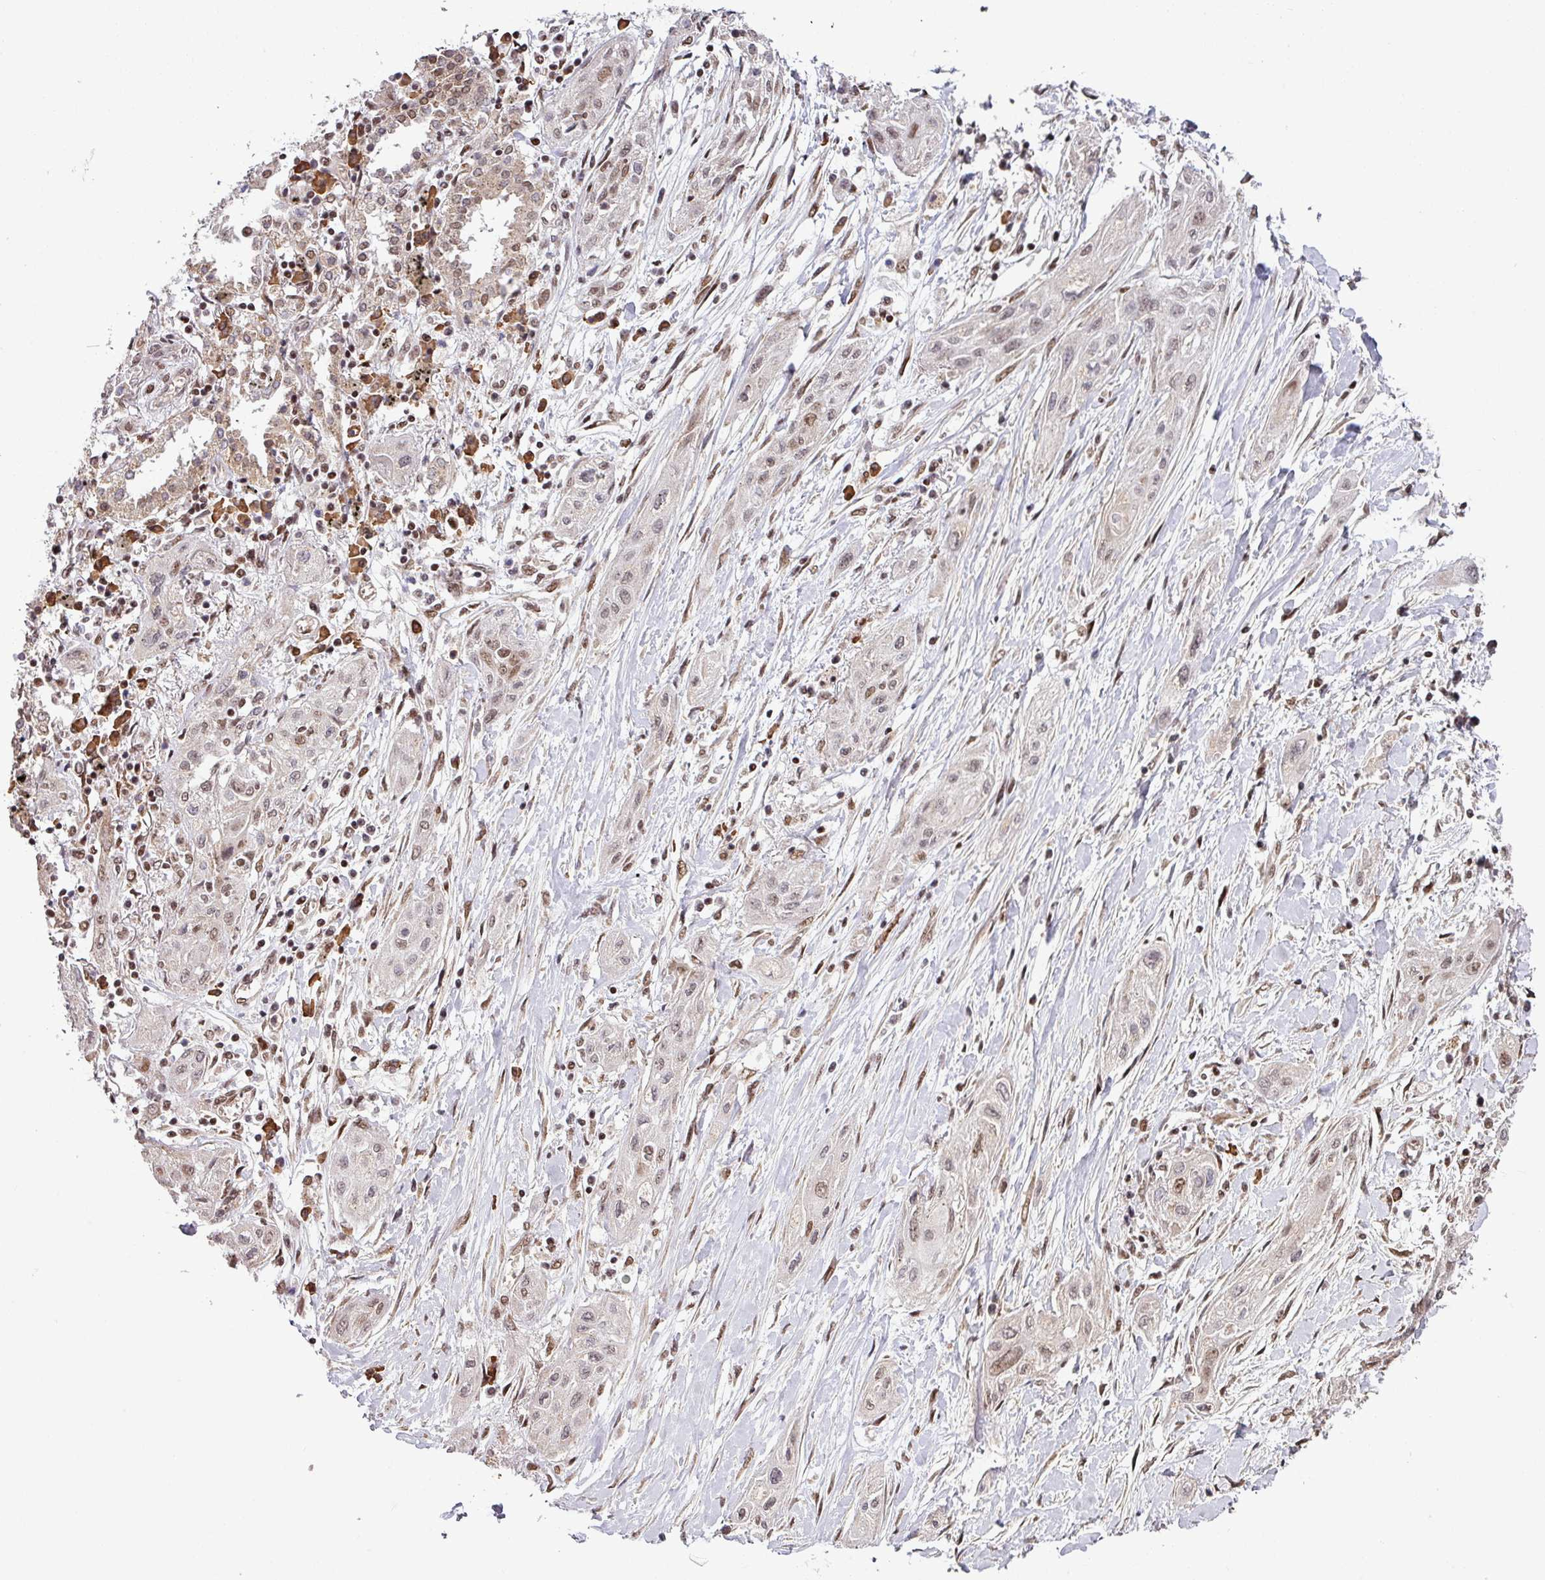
{"staining": {"intensity": "moderate", "quantity": ">75%", "location": "nuclear"}, "tissue": "lung cancer", "cell_type": "Tumor cells", "image_type": "cancer", "snomed": [{"axis": "morphology", "description": "Squamous cell carcinoma, NOS"}, {"axis": "topography", "description": "Lung"}], "caption": "Immunohistochemistry photomicrograph of squamous cell carcinoma (lung) stained for a protein (brown), which displays medium levels of moderate nuclear expression in about >75% of tumor cells.", "gene": "PHF23", "patient": {"sex": "female", "age": 47}}